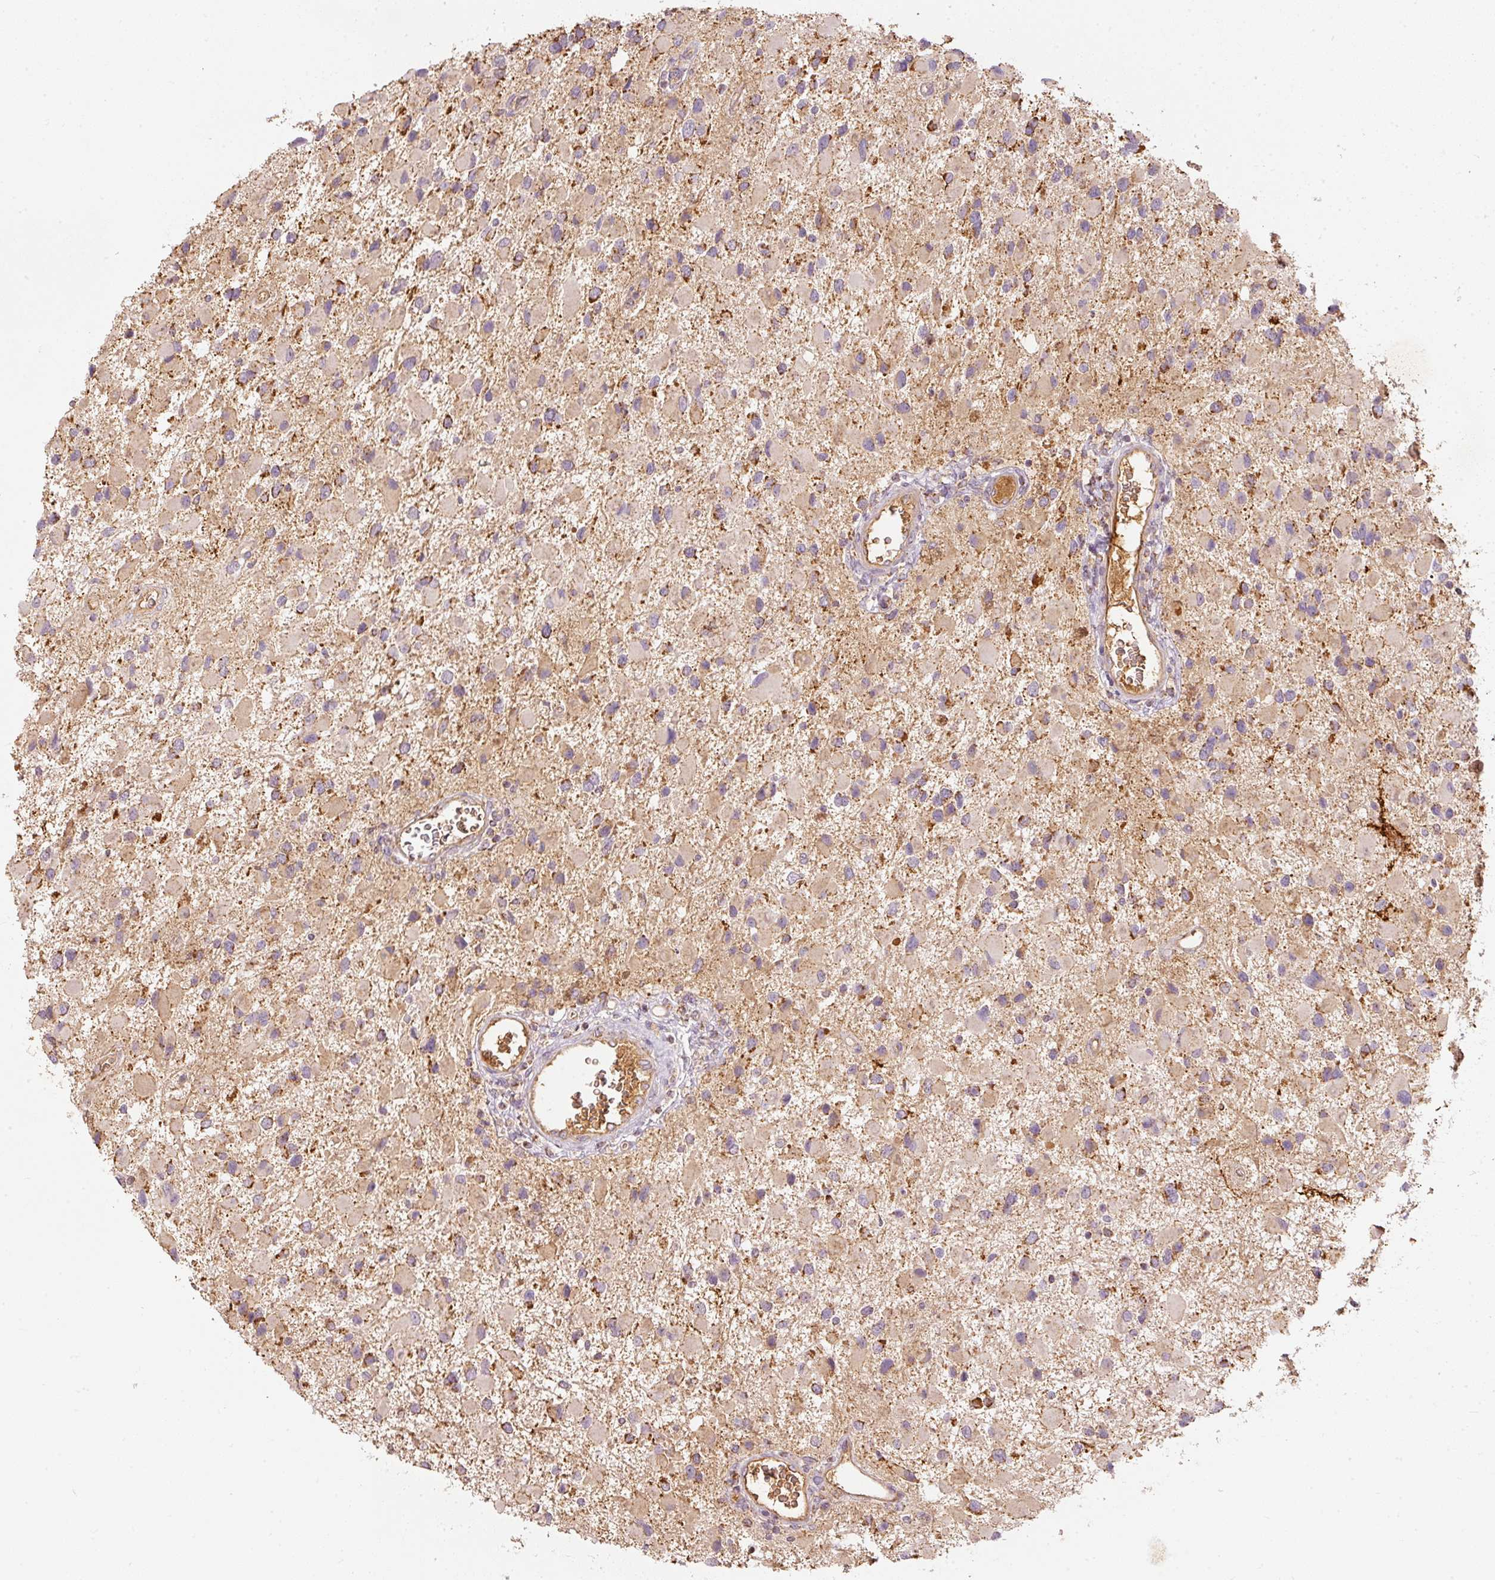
{"staining": {"intensity": "moderate", "quantity": "25%-75%", "location": "cytoplasmic/membranous"}, "tissue": "glioma", "cell_type": "Tumor cells", "image_type": "cancer", "snomed": [{"axis": "morphology", "description": "Glioma, malignant, High grade"}, {"axis": "topography", "description": "Brain"}], "caption": "Approximately 25%-75% of tumor cells in human malignant glioma (high-grade) show moderate cytoplasmic/membranous protein positivity as visualized by brown immunohistochemical staining.", "gene": "PSENEN", "patient": {"sex": "male", "age": 53}}